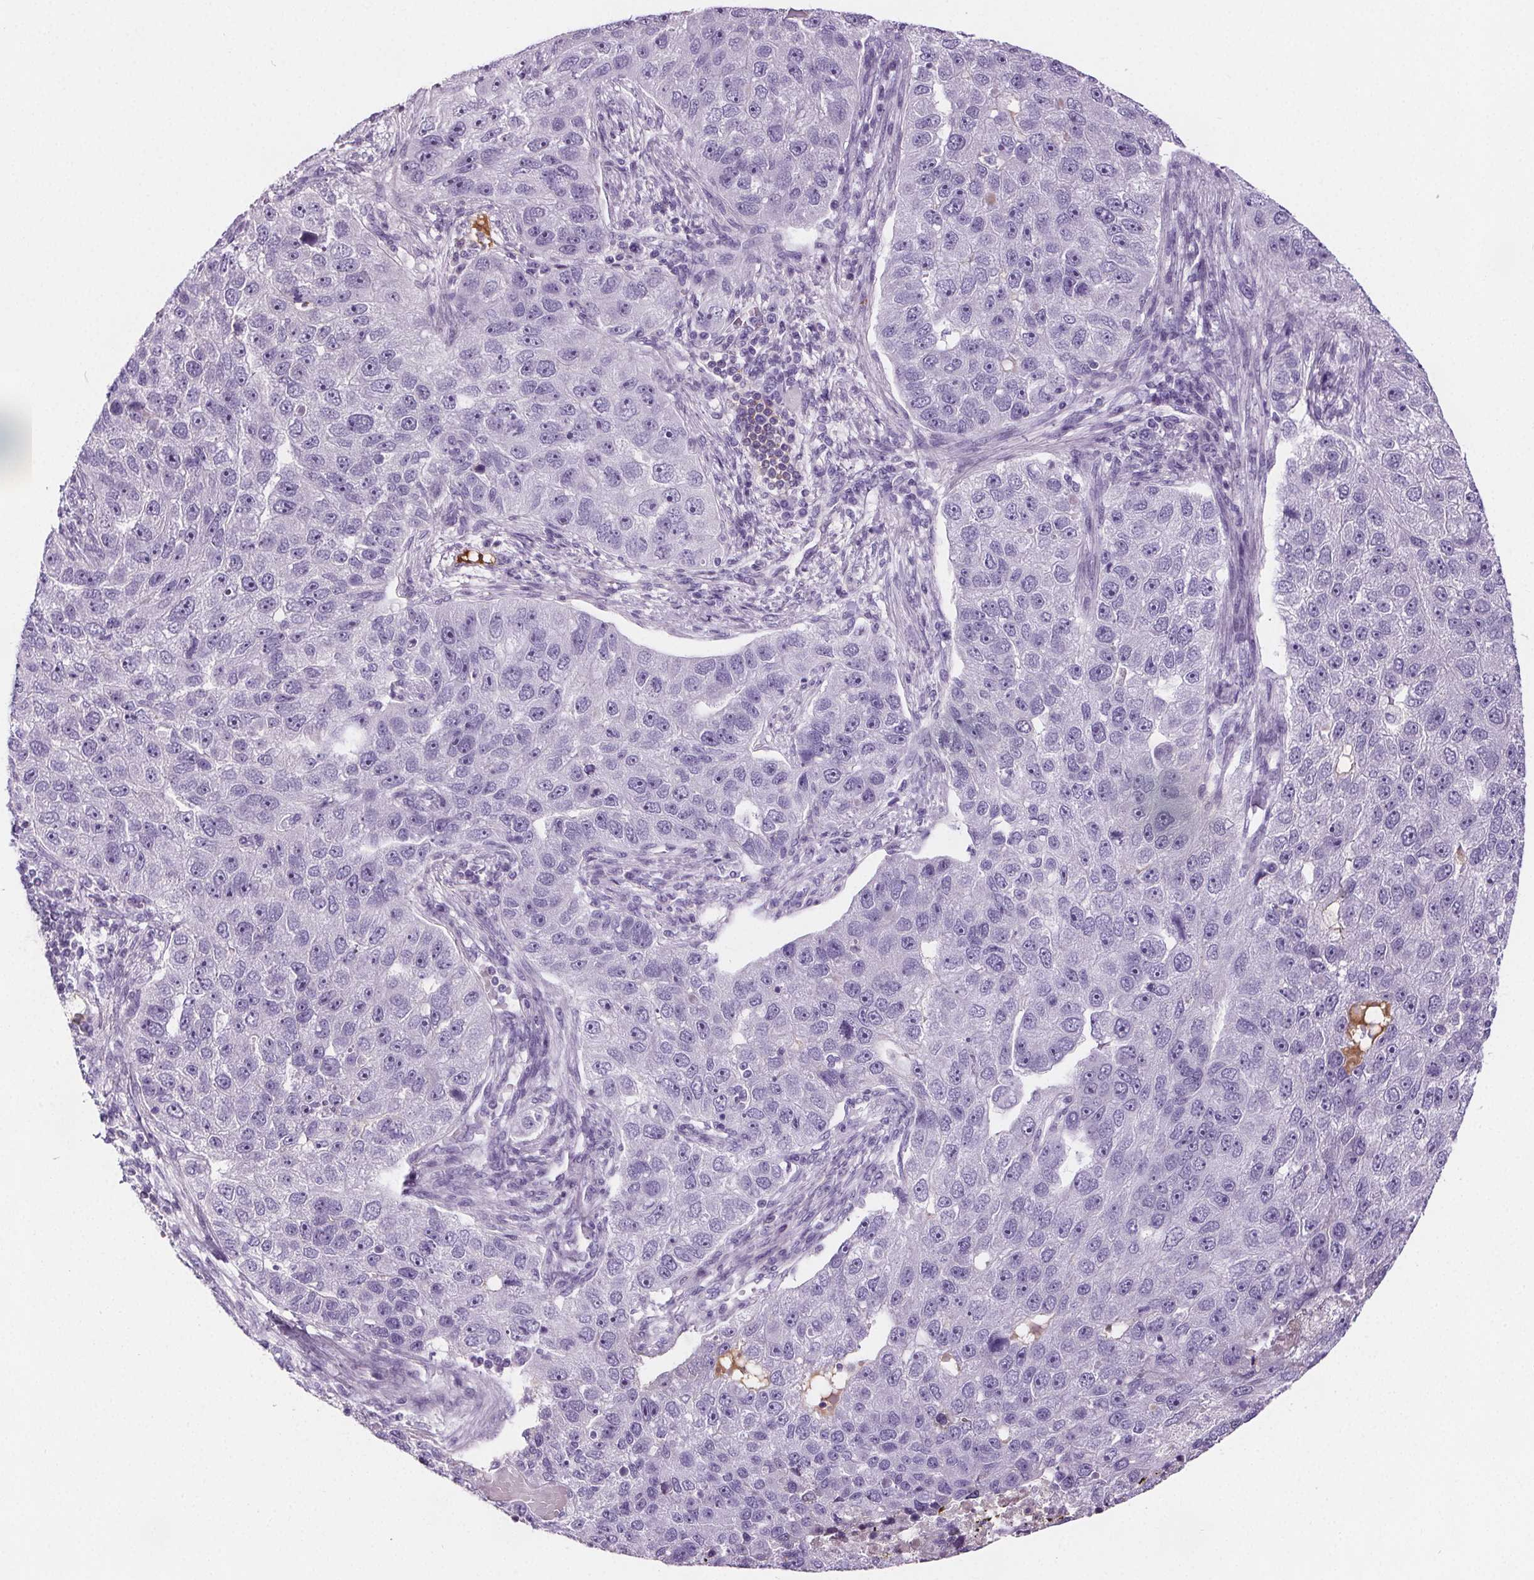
{"staining": {"intensity": "negative", "quantity": "none", "location": "none"}, "tissue": "pancreatic cancer", "cell_type": "Tumor cells", "image_type": "cancer", "snomed": [{"axis": "morphology", "description": "Adenocarcinoma, NOS"}, {"axis": "topography", "description": "Pancreas"}], "caption": "There is no significant expression in tumor cells of pancreatic cancer.", "gene": "CD5L", "patient": {"sex": "female", "age": 61}}